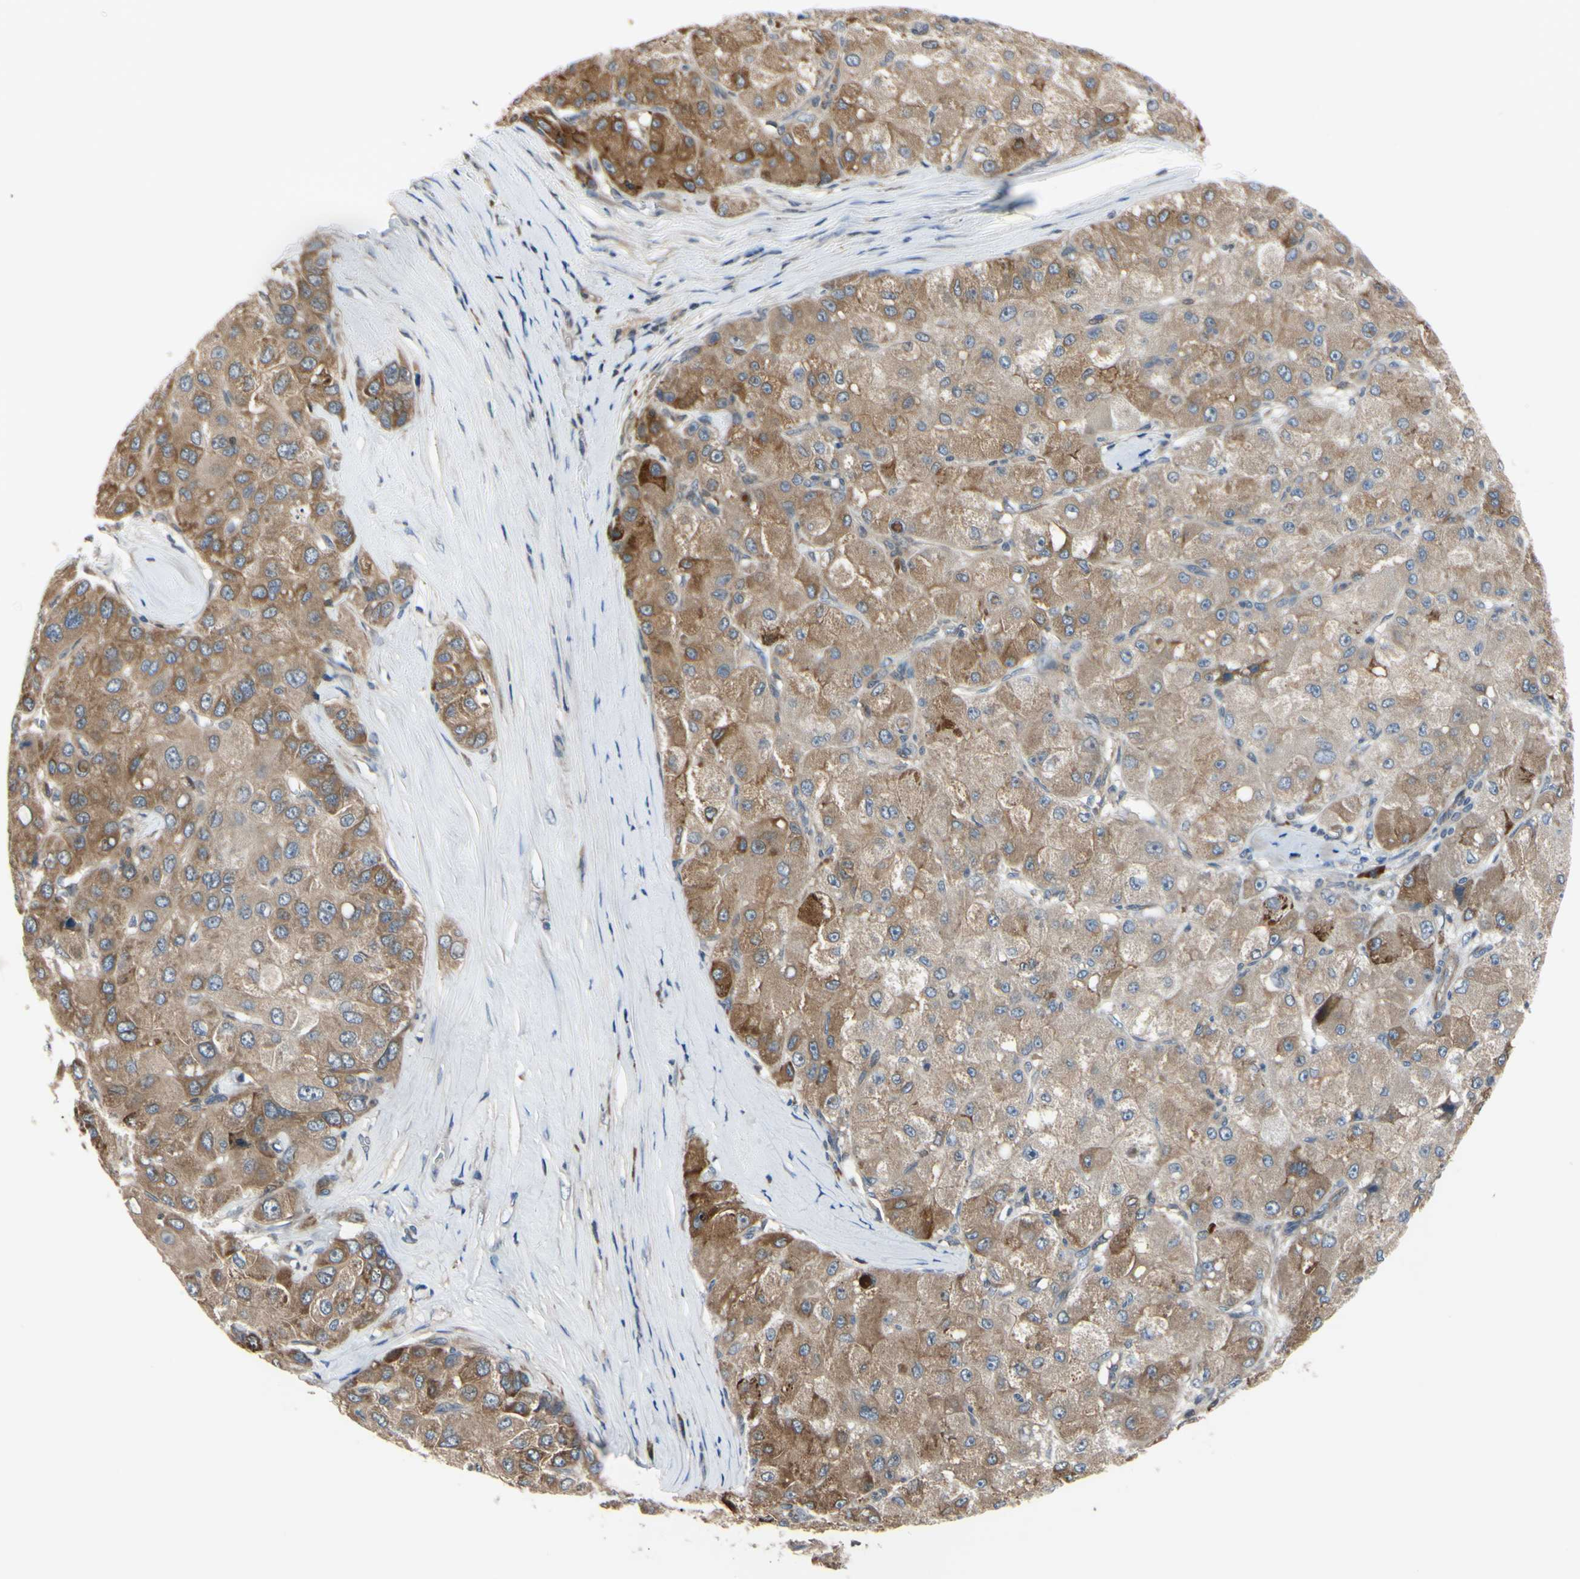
{"staining": {"intensity": "moderate", "quantity": ">75%", "location": "cytoplasmic/membranous"}, "tissue": "liver cancer", "cell_type": "Tumor cells", "image_type": "cancer", "snomed": [{"axis": "morphology", "description": "Carcinoma, Hepatocellular, NOS"}, {"axis": "topography", "description": "Liver"}], "caption": "Human liver hepatocellular carcinoma stained with a protein marker reveals moderate staining in tumor cells.", "gene": "XIAP", "patient": {"sex": "male", "age": 80}}